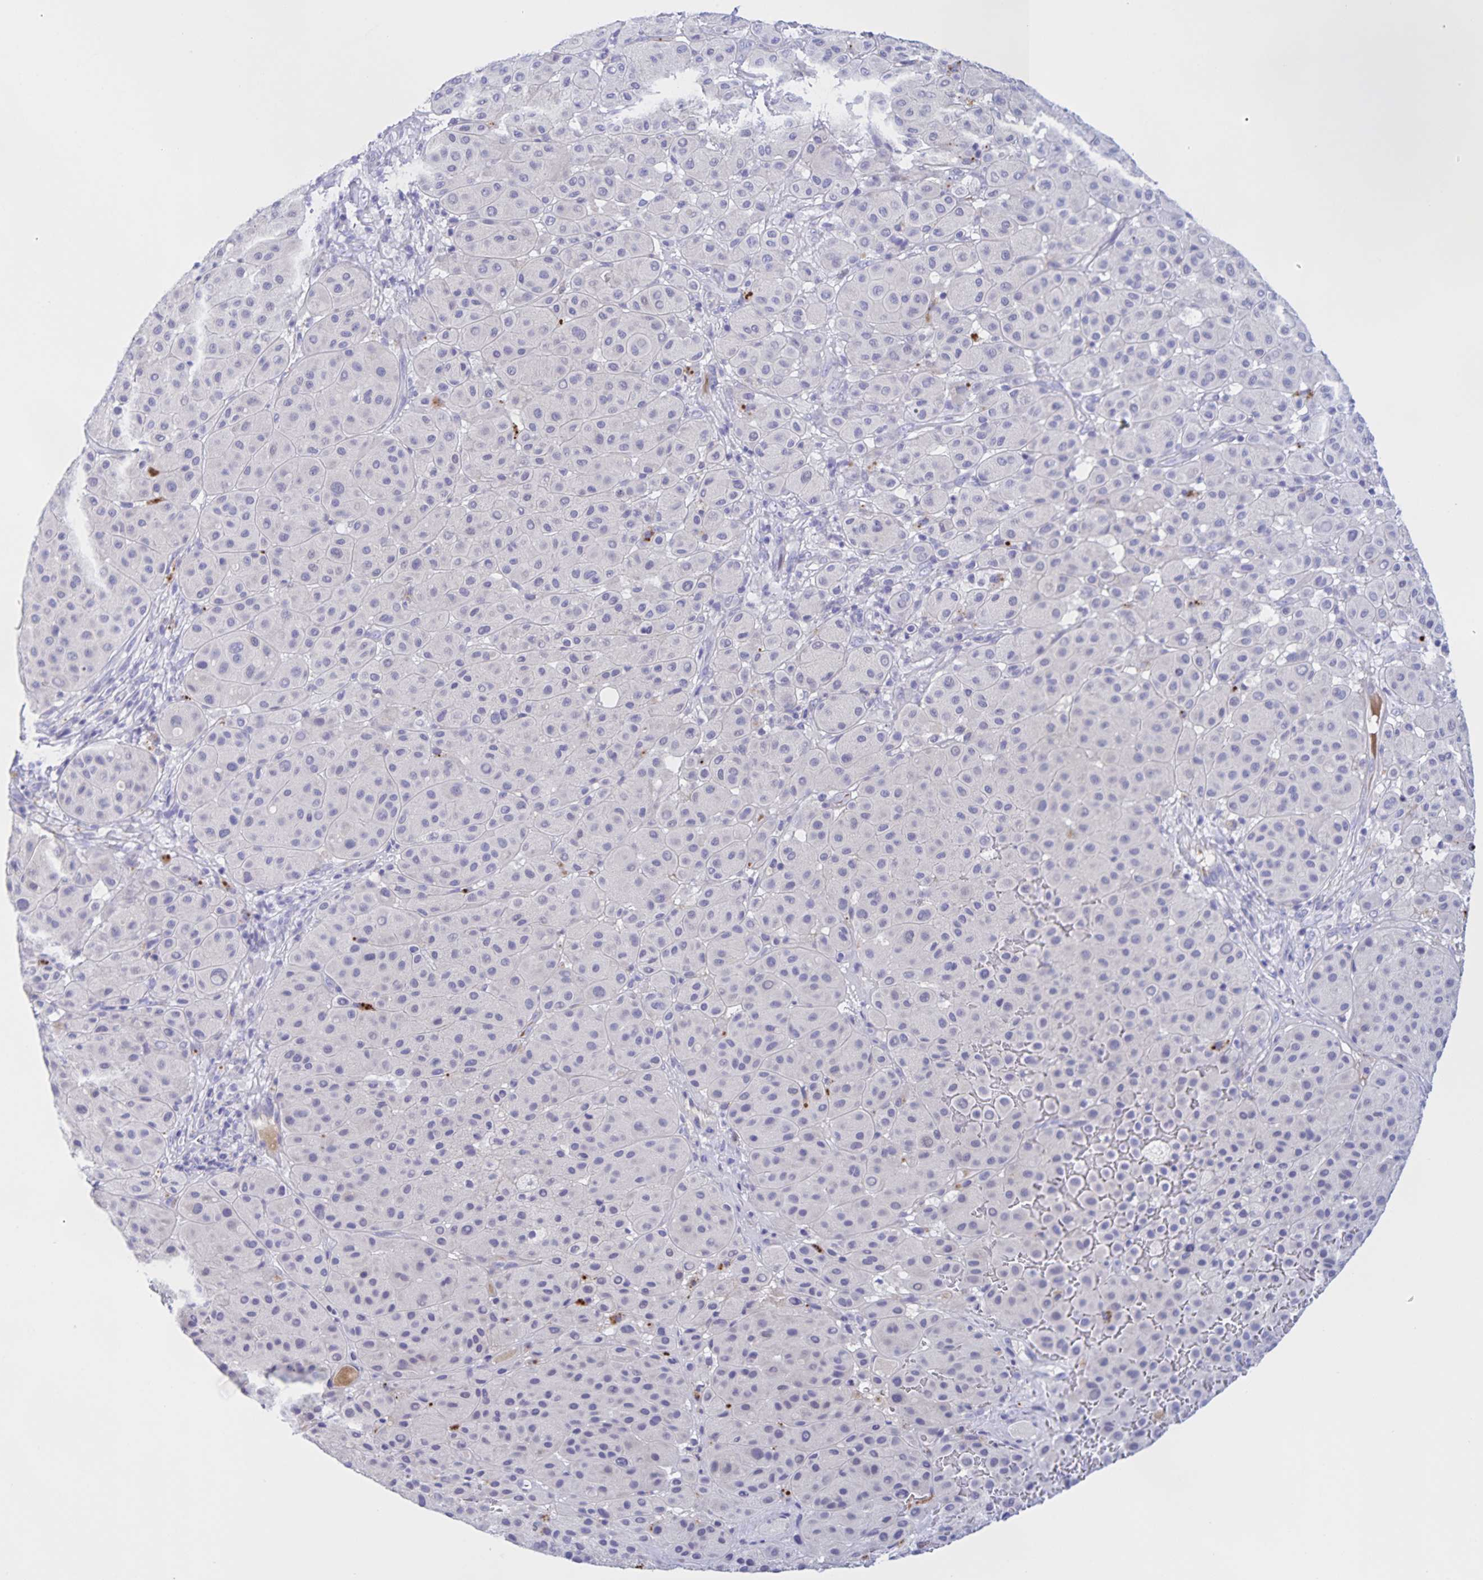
{"staining": {"intensity": "negative", "quantity": "none", "location": "none"}, "tissue": "melanoma", "cell_type": "Tumor cells", "image_type": "cancer", "snomed": [{"axis": "morphology", "description": "Malignant melanoma, Metastatic site"}, {"axis": "topography", "description": "Smooth muscle"}], "caption": "The IHC histopathology image has no significant staining in tumor cells of malignant melanoma (metastatic site) tissue. (Brightfield microscopy of DAB immunohistochemistry at high magnification).", "gene": "CATSPER4", "patient": {"sex": "male", "age": 41}}